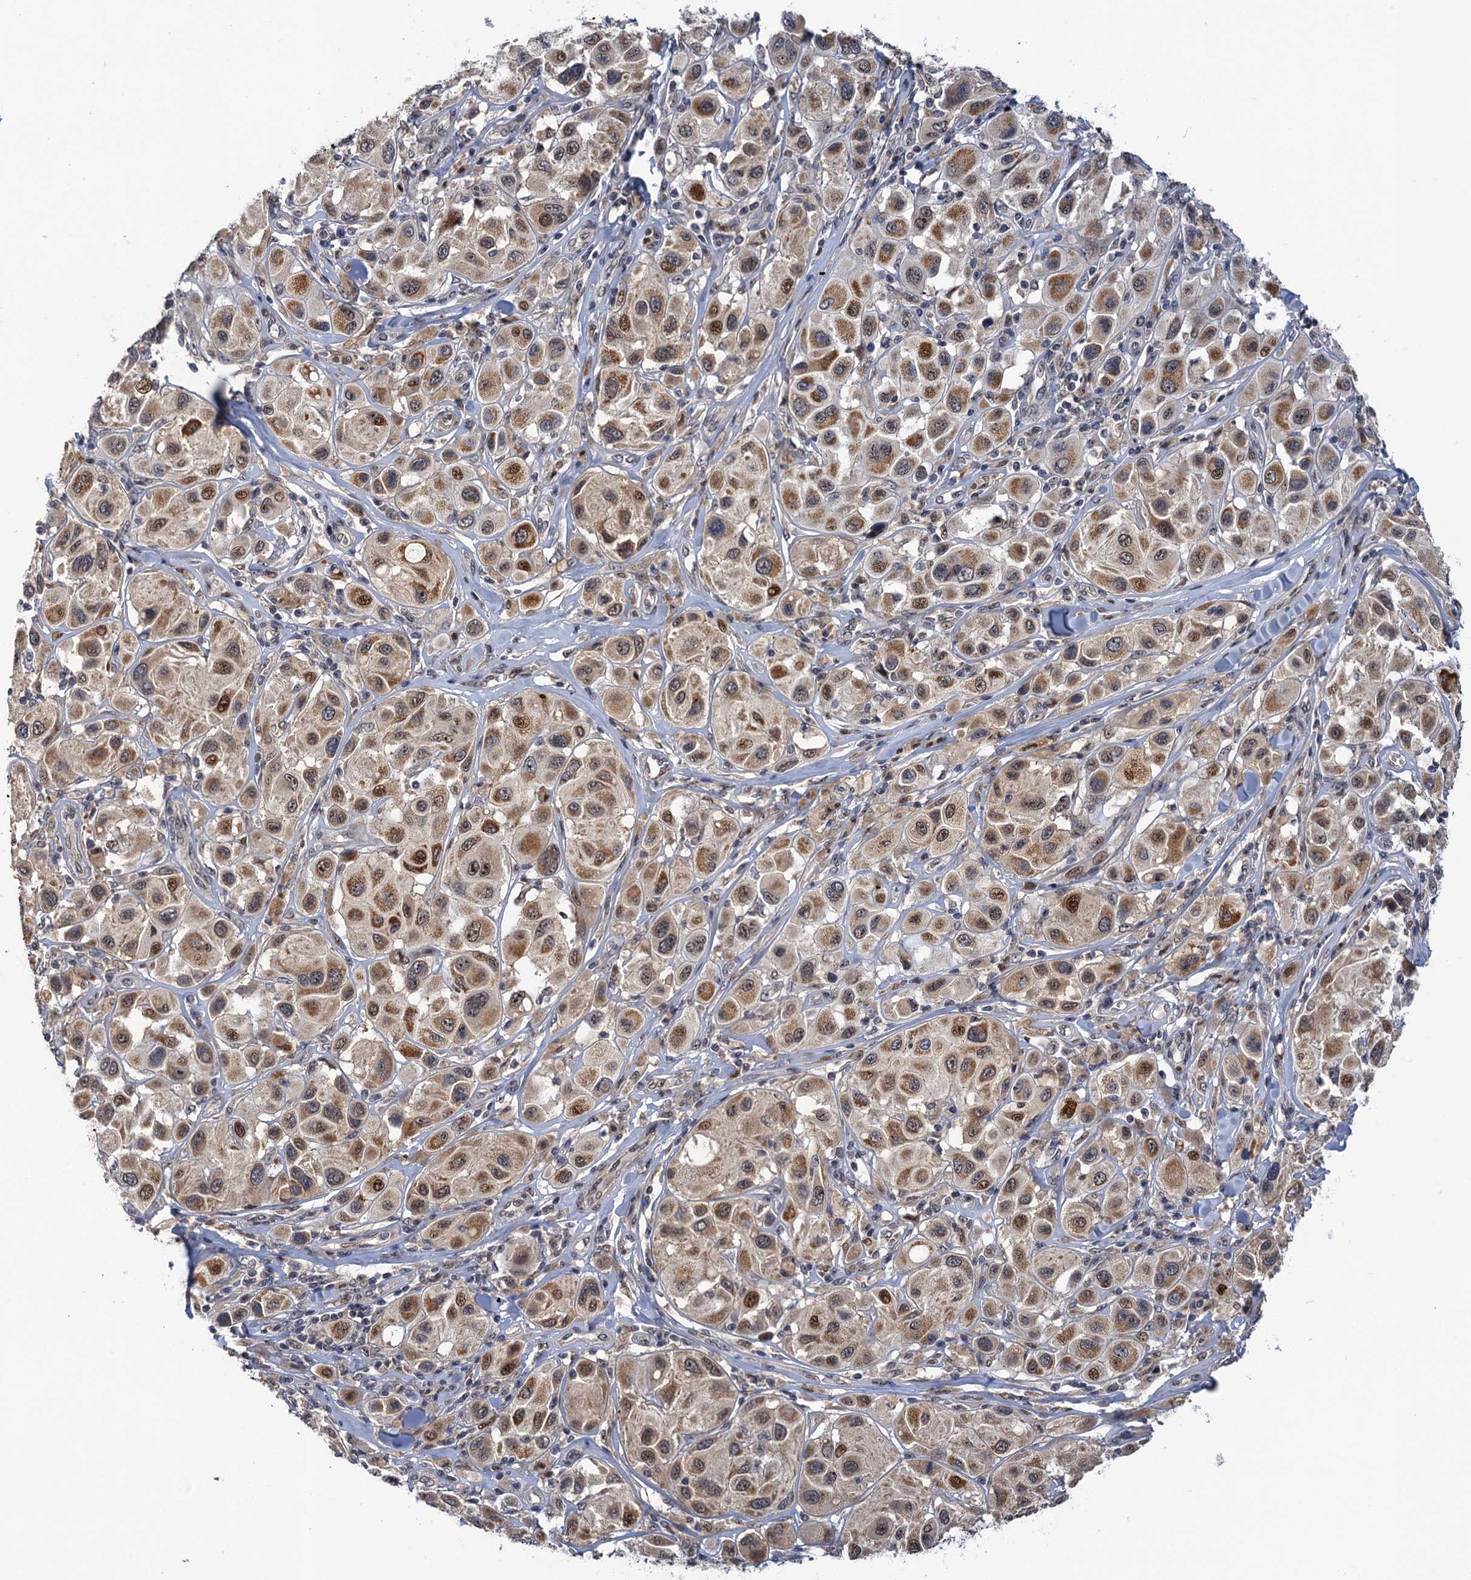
{"staining": {"intensity": "moderate", "quantity": ">75%", "location": "cytoplasmic/membranous,nuclear"}, "tissue": "melanoma", "cell_type": "Tumor cells", "image_type": "cancer", "snomed": [{"axis": "morphology", "description": "Malignant melanoma, Metastatic site"}, {"axis": "topography", "description": "Skin"}], "caption": "Immunohistochemistry (IHC) photomicrograph of neoplastic tissue: human malignant melanoma (metastatic site) stained using IHC displays medium levels of moderate protein expression localized specifically in the cytoplasmic/membranous and nuclear of tumor cells, appearing as a cytoplasmic/membranous and nuclear brown color.", "gene": "ZAR1L", "patient": {"sex": "male", "age": 41}}